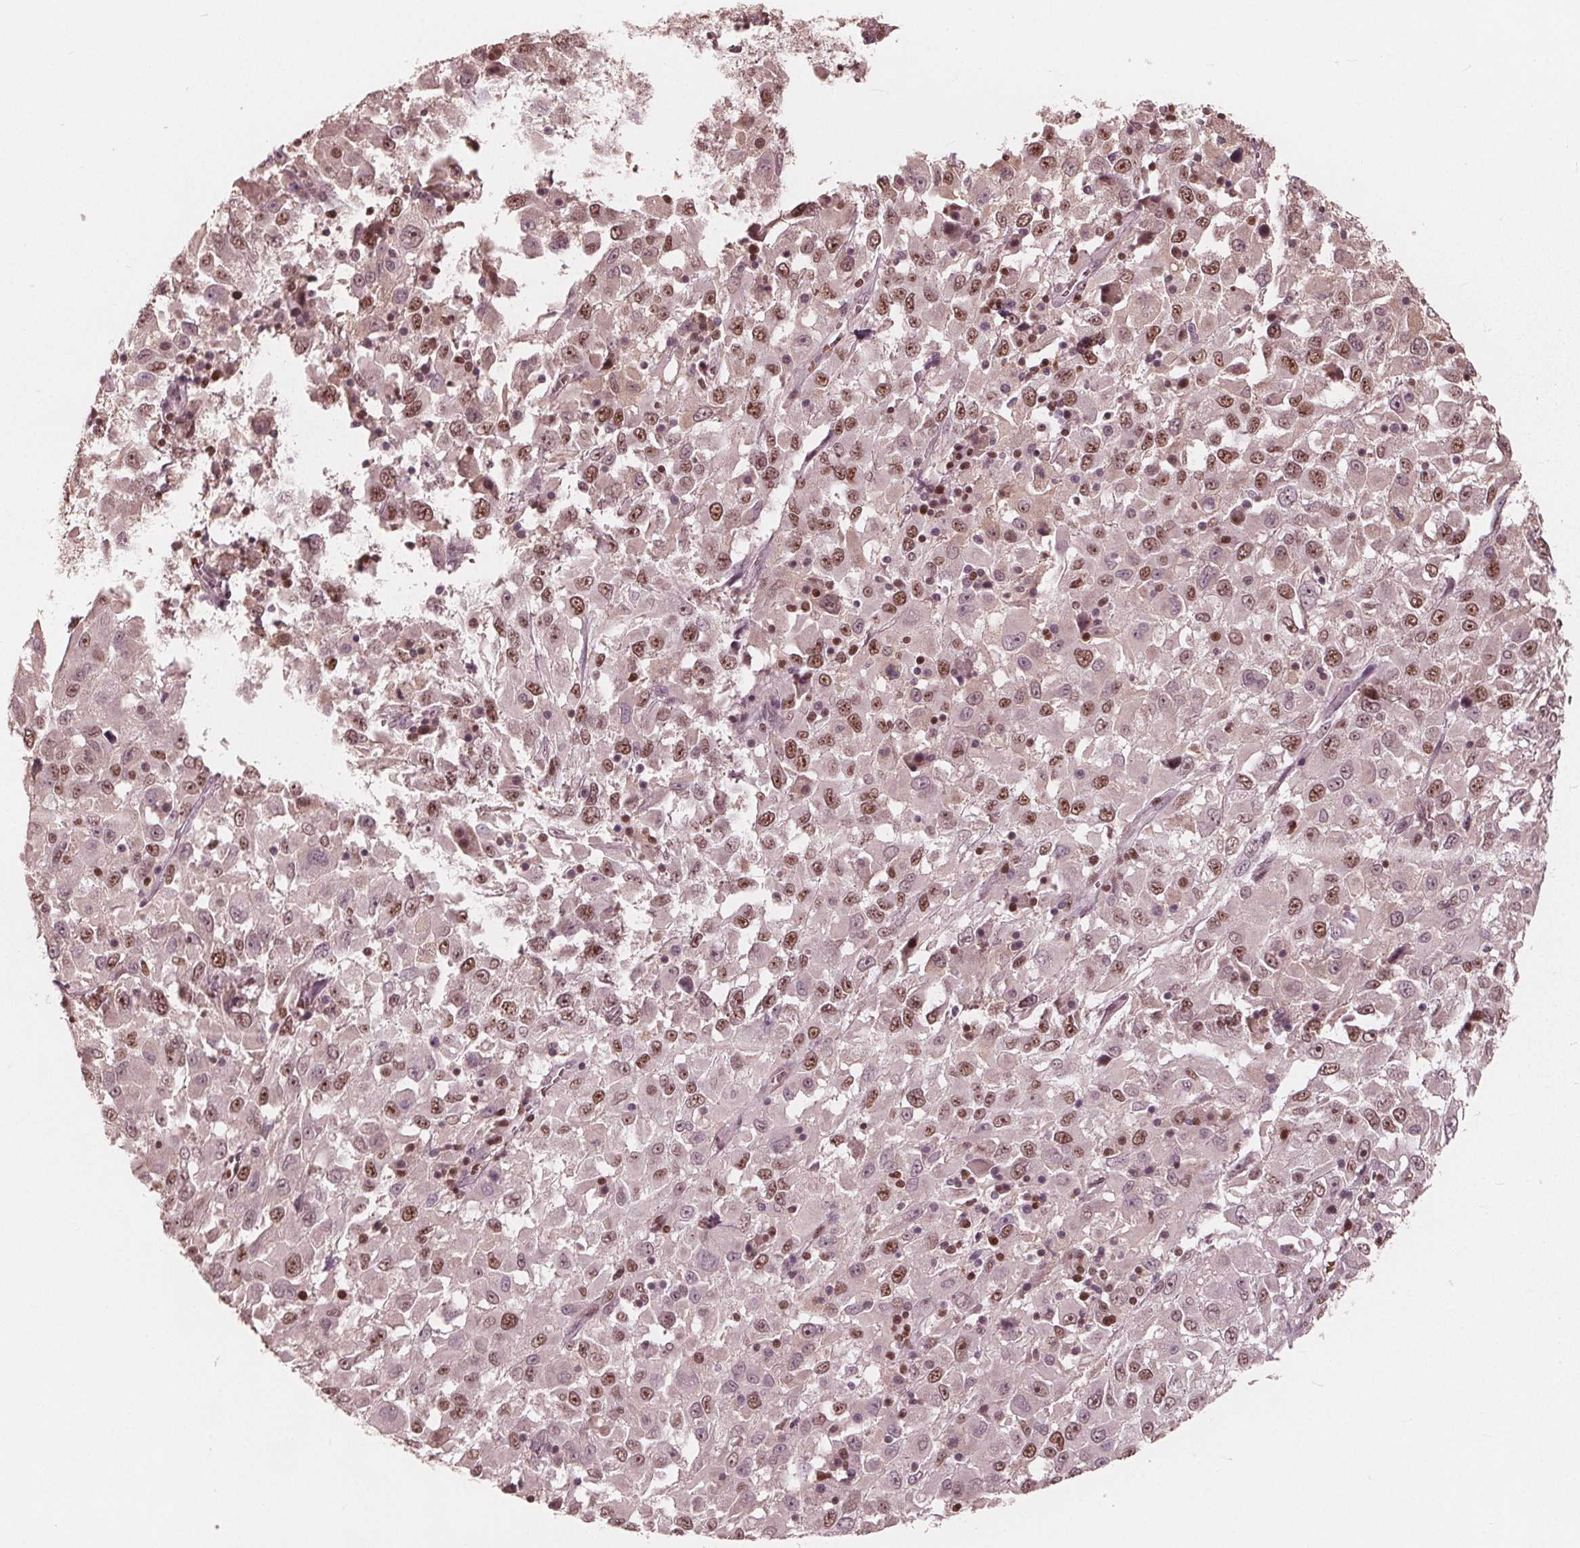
{"staining": {"intensity": "moderate", "quantity": ">75%", "location": "nuclear"}, "tissue": "melanoma", "cell_type": "Tumor cells", "image_type": "cancer", "snomed": [{"axis": "morphology", "description": "Malignant melanoma, Metastatic site"}, {"axis": "topography", "description": "Soft tissue"}], "caption": "About >75% of tumor cells in malignant melanoma (metastatic site) reveal moderate nuclear protein positivity as visualized by brown immunohistochemical staining.", "gene": "HIRIP3", "patient": {"sex": "male", "age": 50}}